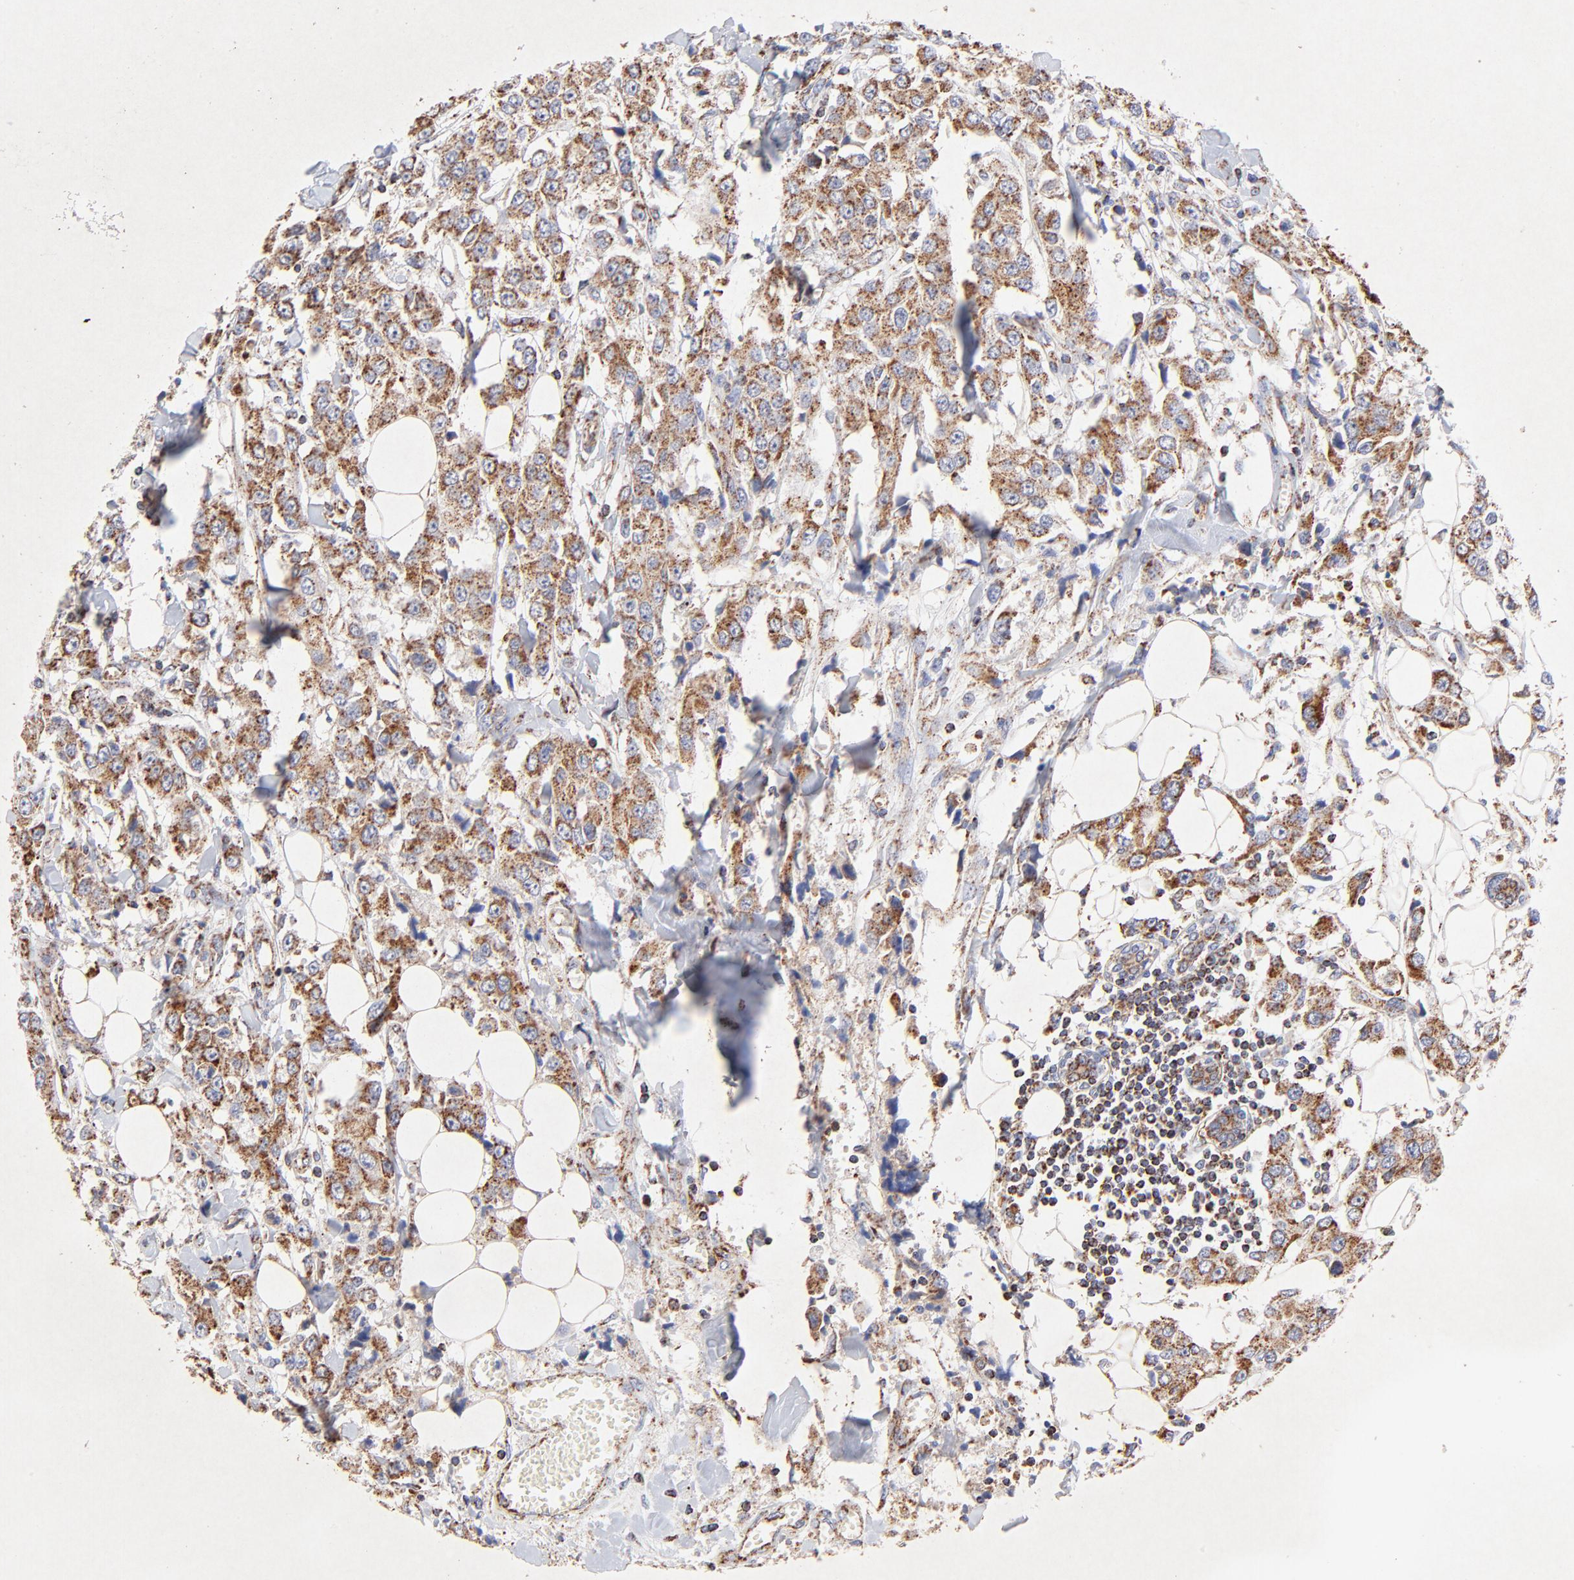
{"staining": {"intensity": "strong", "quantity": ">75%", "location": "cytoplasmic/membranous"}, "tissue": "breast cancer", "cell_type": "Tumor cells", "image_type": "cancer", "snomed": [{"axis": "morphology", "description": "Duct carcinoma"}, {"axis": "topography", "description": "Breast"}], "caption": "IHC (DAB) staining of breast cancer shows strong cytoplasmic/membranous protein expression in about >75% of tumor cells.", "gene": "SSBP1", "patient": {"sex": "female", "age": 58}}